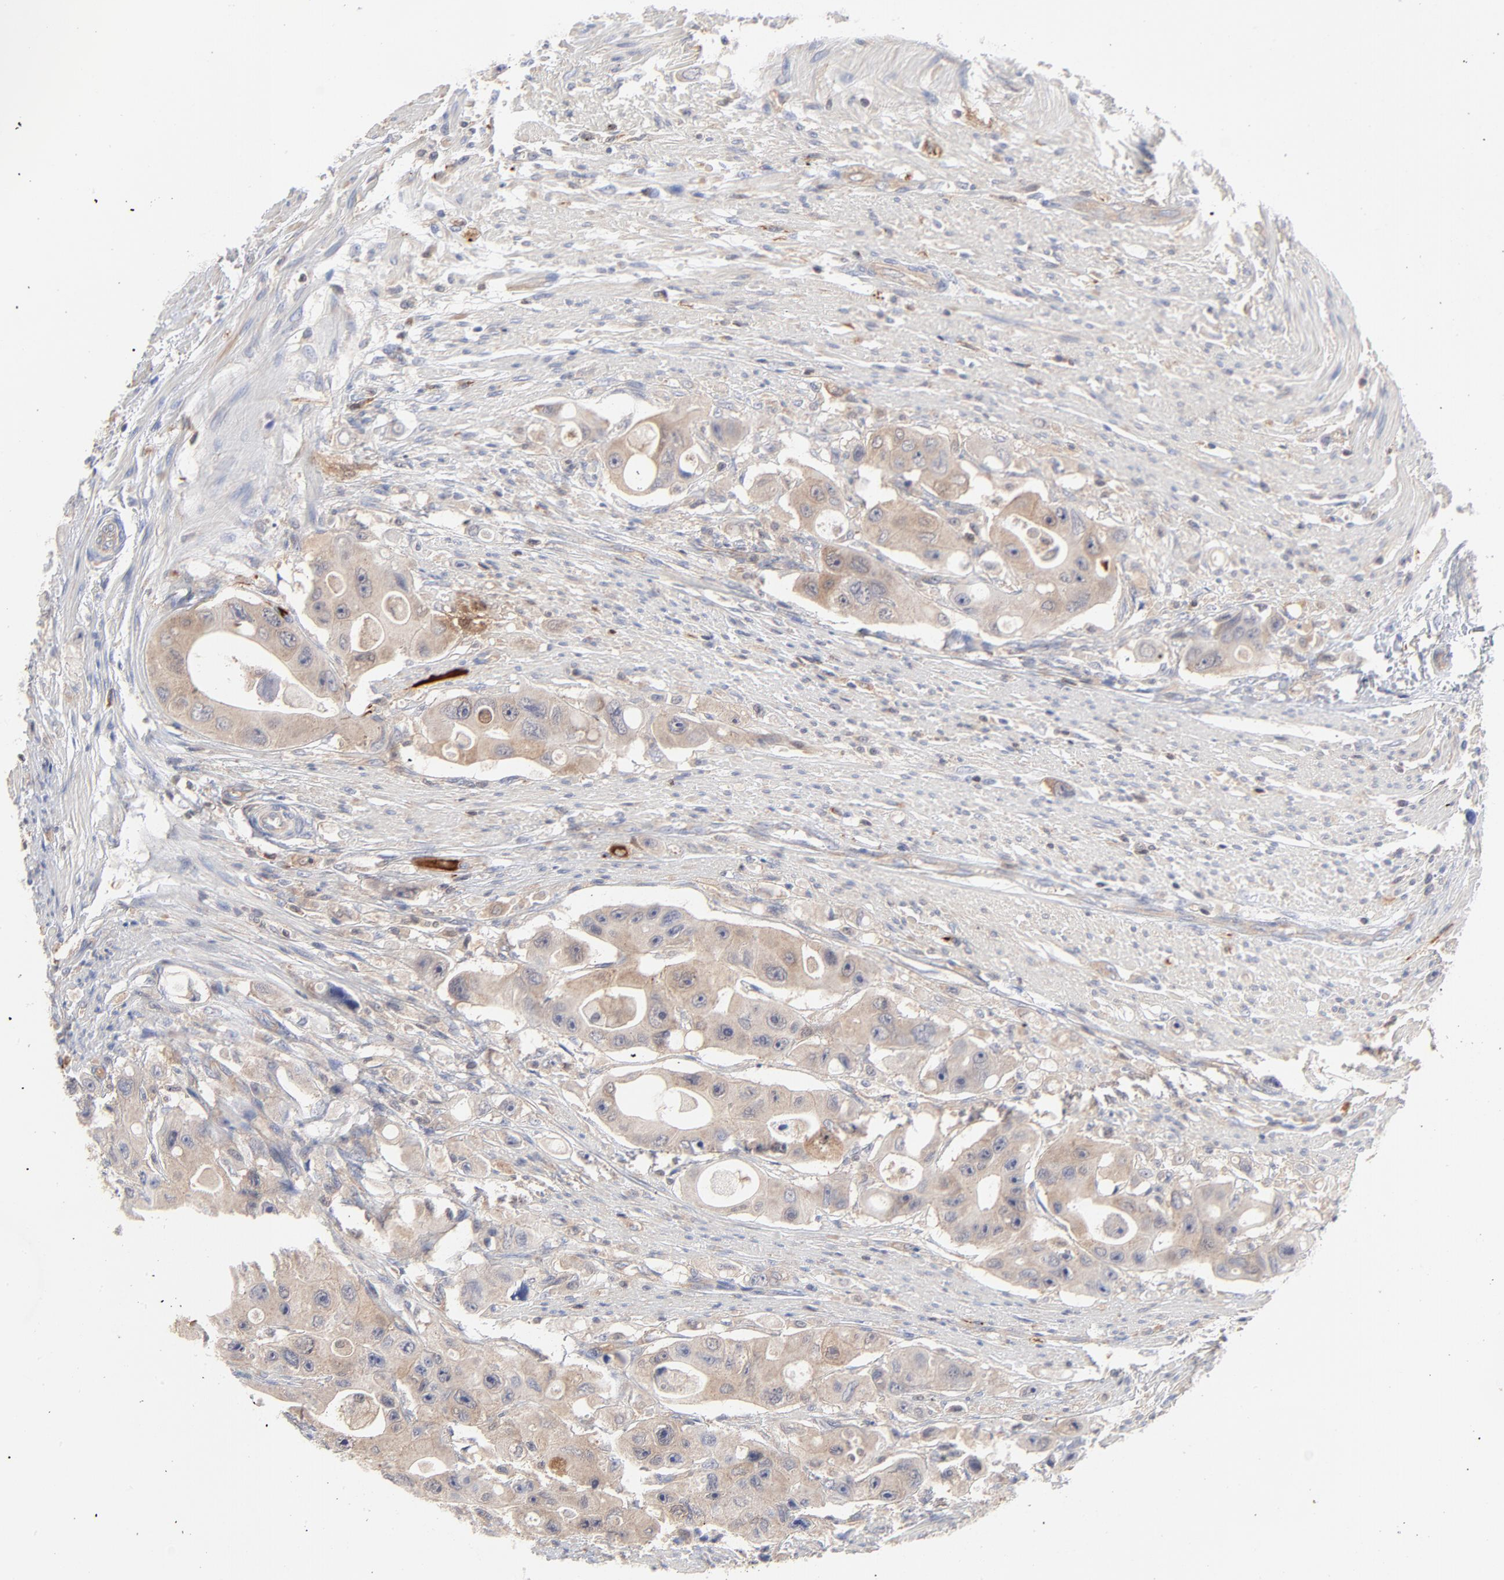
{"staining": {"intensity": "moderate", "quantity": ">75%", "location": "cytoplasmic/membranous"}, "tissue": "colorectal cancer", "cell_type": "Tumor cells", "image_type": "cancer", "snomed": [{"axis": "morphology", "description": "Adenocarcinoma, NOS"}, {"axis": "topography", "description": "Colon"}], "caption": "Human colorectal adenocarcinoma stained with a brown dye displays moderate cytoplasmic/membranous positive expression in approximately >75% of tumor cells.", "gene": "CAB39L", "patient": {"sex": "female", "age": 46}}